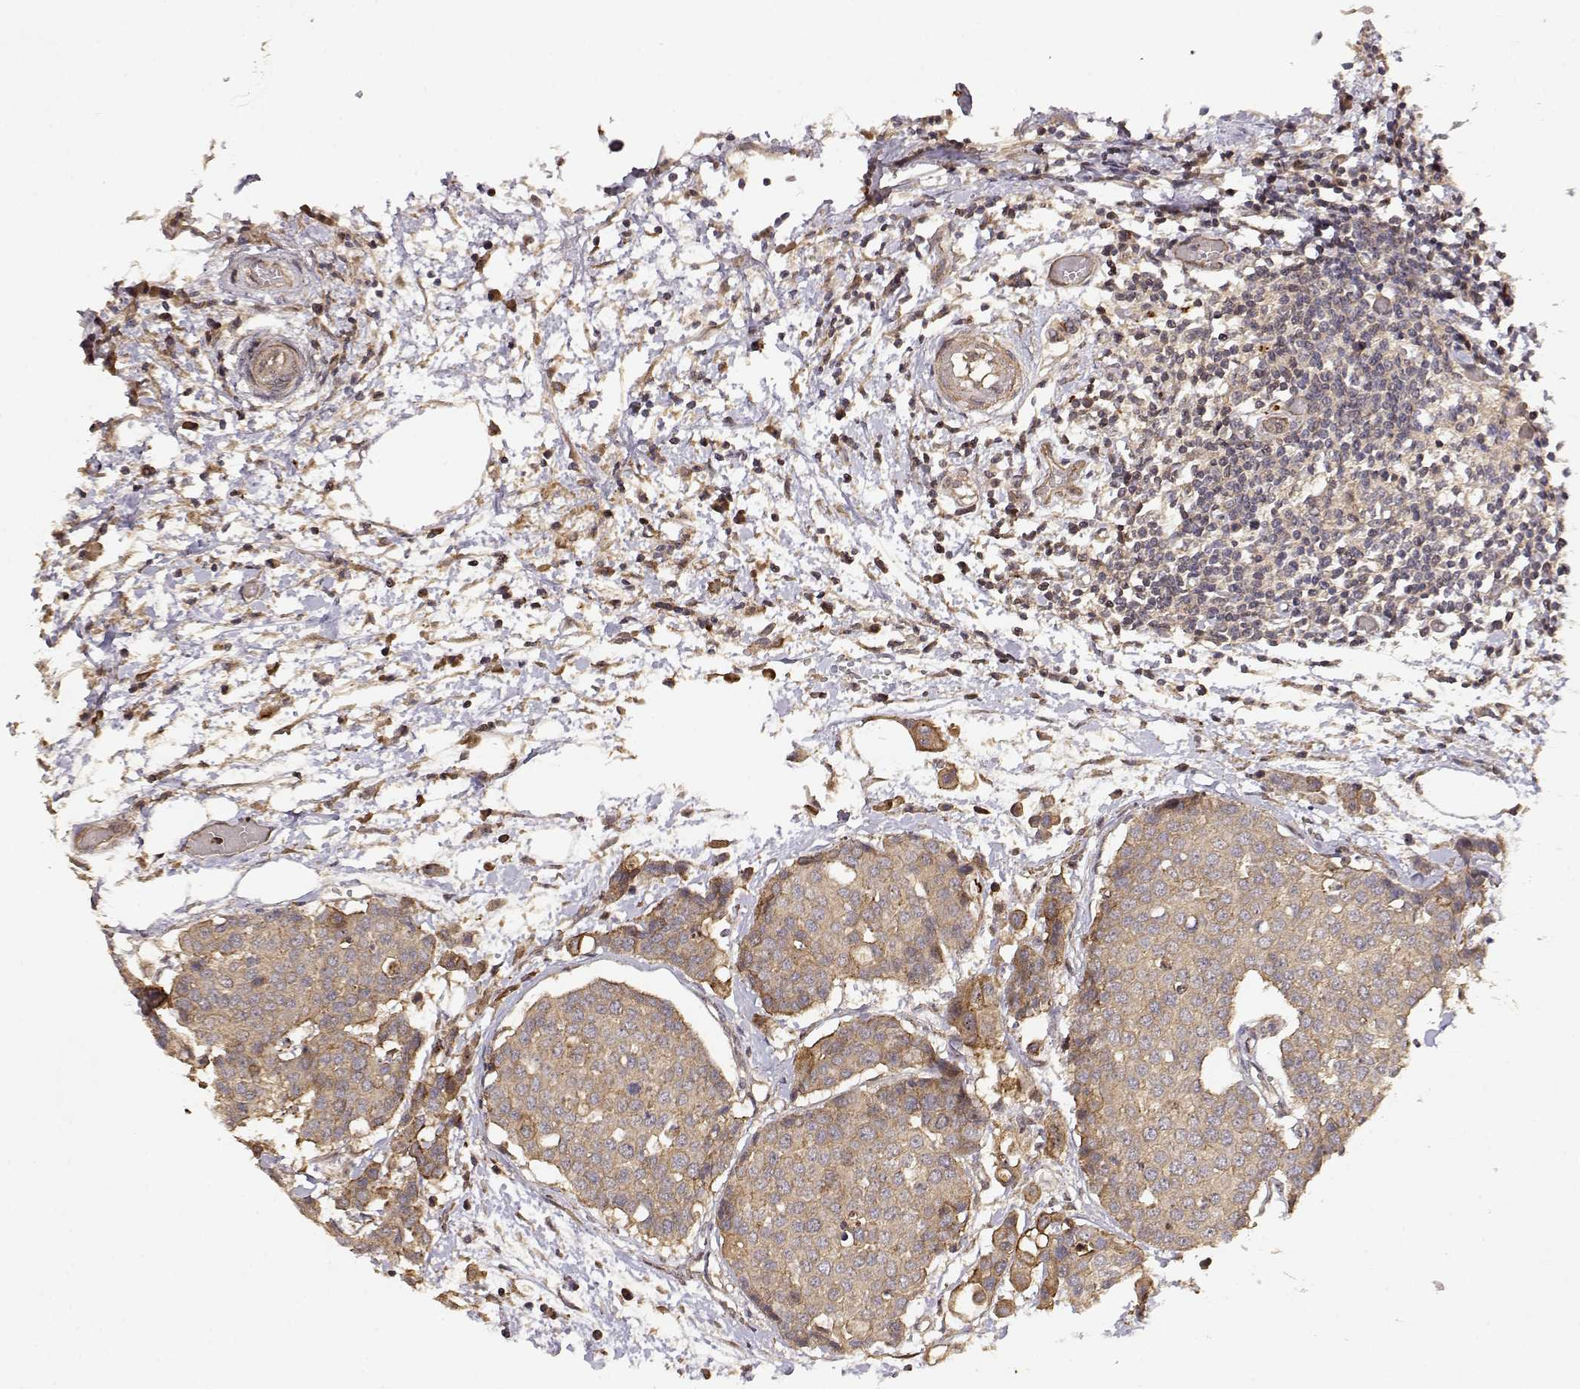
{"staining": {"intensity": "weak", "quantity": ">75%", "location": "cytoplasmic/membranous"}, "tissue": "carcinoid", "cell_type": "Tumor cells", "image_type": "cancer", "snomed": [{"axis": "morphology", "description": "Carcinoid, malignant, NOS"}, {"axis": "topography", "description": "Colon"}], "caption": "Immunohistochemical staining of human carcinoid (malignant) displays low levels of weak cytoplasmic/membranous protein expression in about >75% of tumor cells.", "gene": "PICK1", "patient": {"sex": "male", "age": 81}}